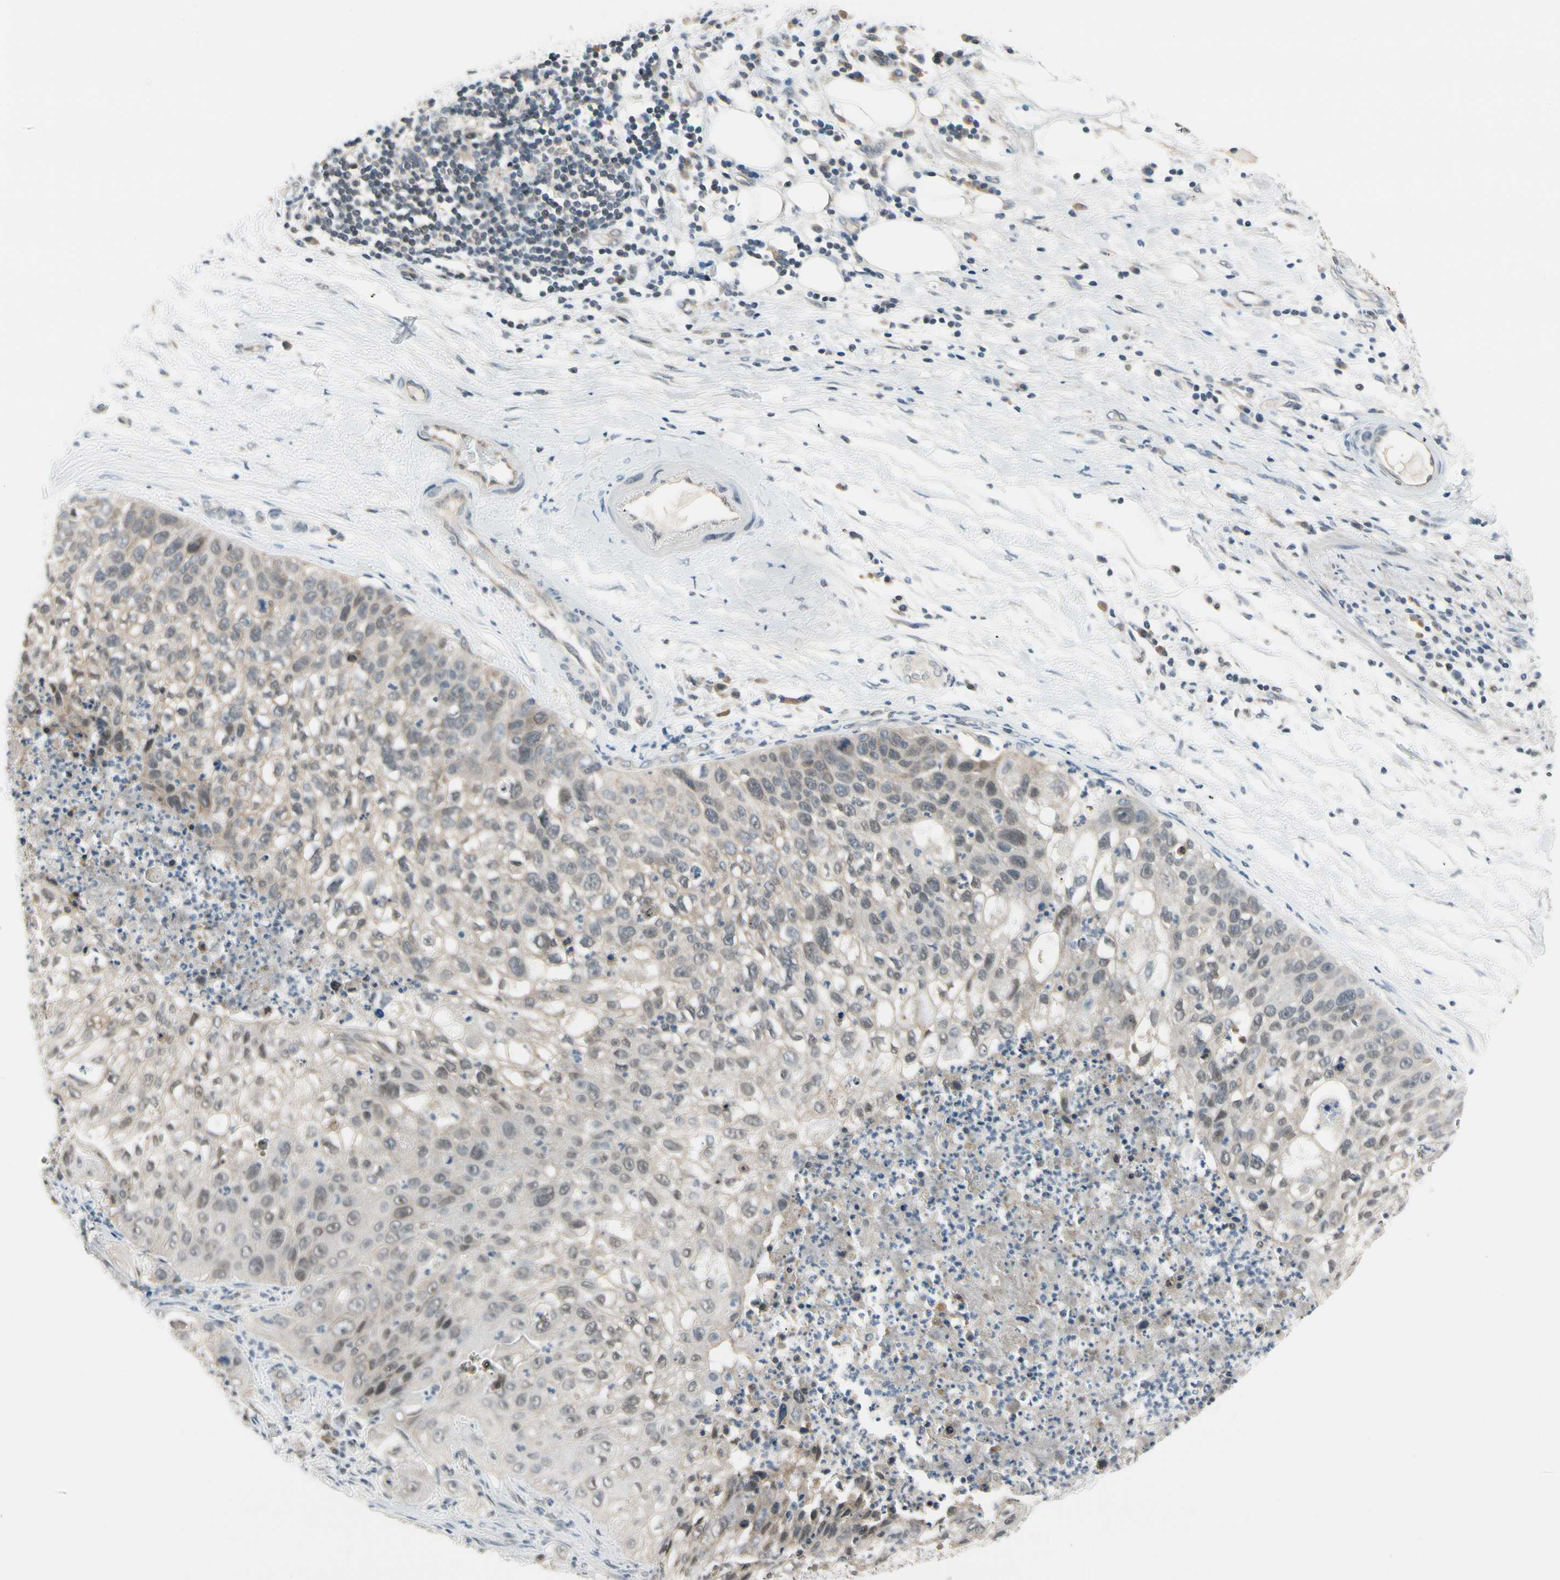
{"staining": {"intensity": "weak", "quantity": "25%-75%", "location": "cytoplasmic/membranous"}, "tissue": "lung cancer", "cell_type": "Tumor cells", "image_type": "cancer", "snomed": [{"axis": "morphology", "description": "Inflammation, NOS"}, {"axis": "morphology", "description": "Squamous cell carcinoma, NOS"}, {"axis": "topography", "description": "Lymph node"}, {"axis": "topography", "description": "Soft tissue"}, {"axis": "topography", "description": "Lung"}], "caption": "A micrograph of squamous cell carcinoma (lung) stained for a protein reveals weak cytoplasmic/membranous brown staining in tumor cells. Immunohistochemistry stains the protein of interest in brown and the nuclei are stained blue.", "gene": "TAF12", "patient": {"sex": "male", "age": 66}}